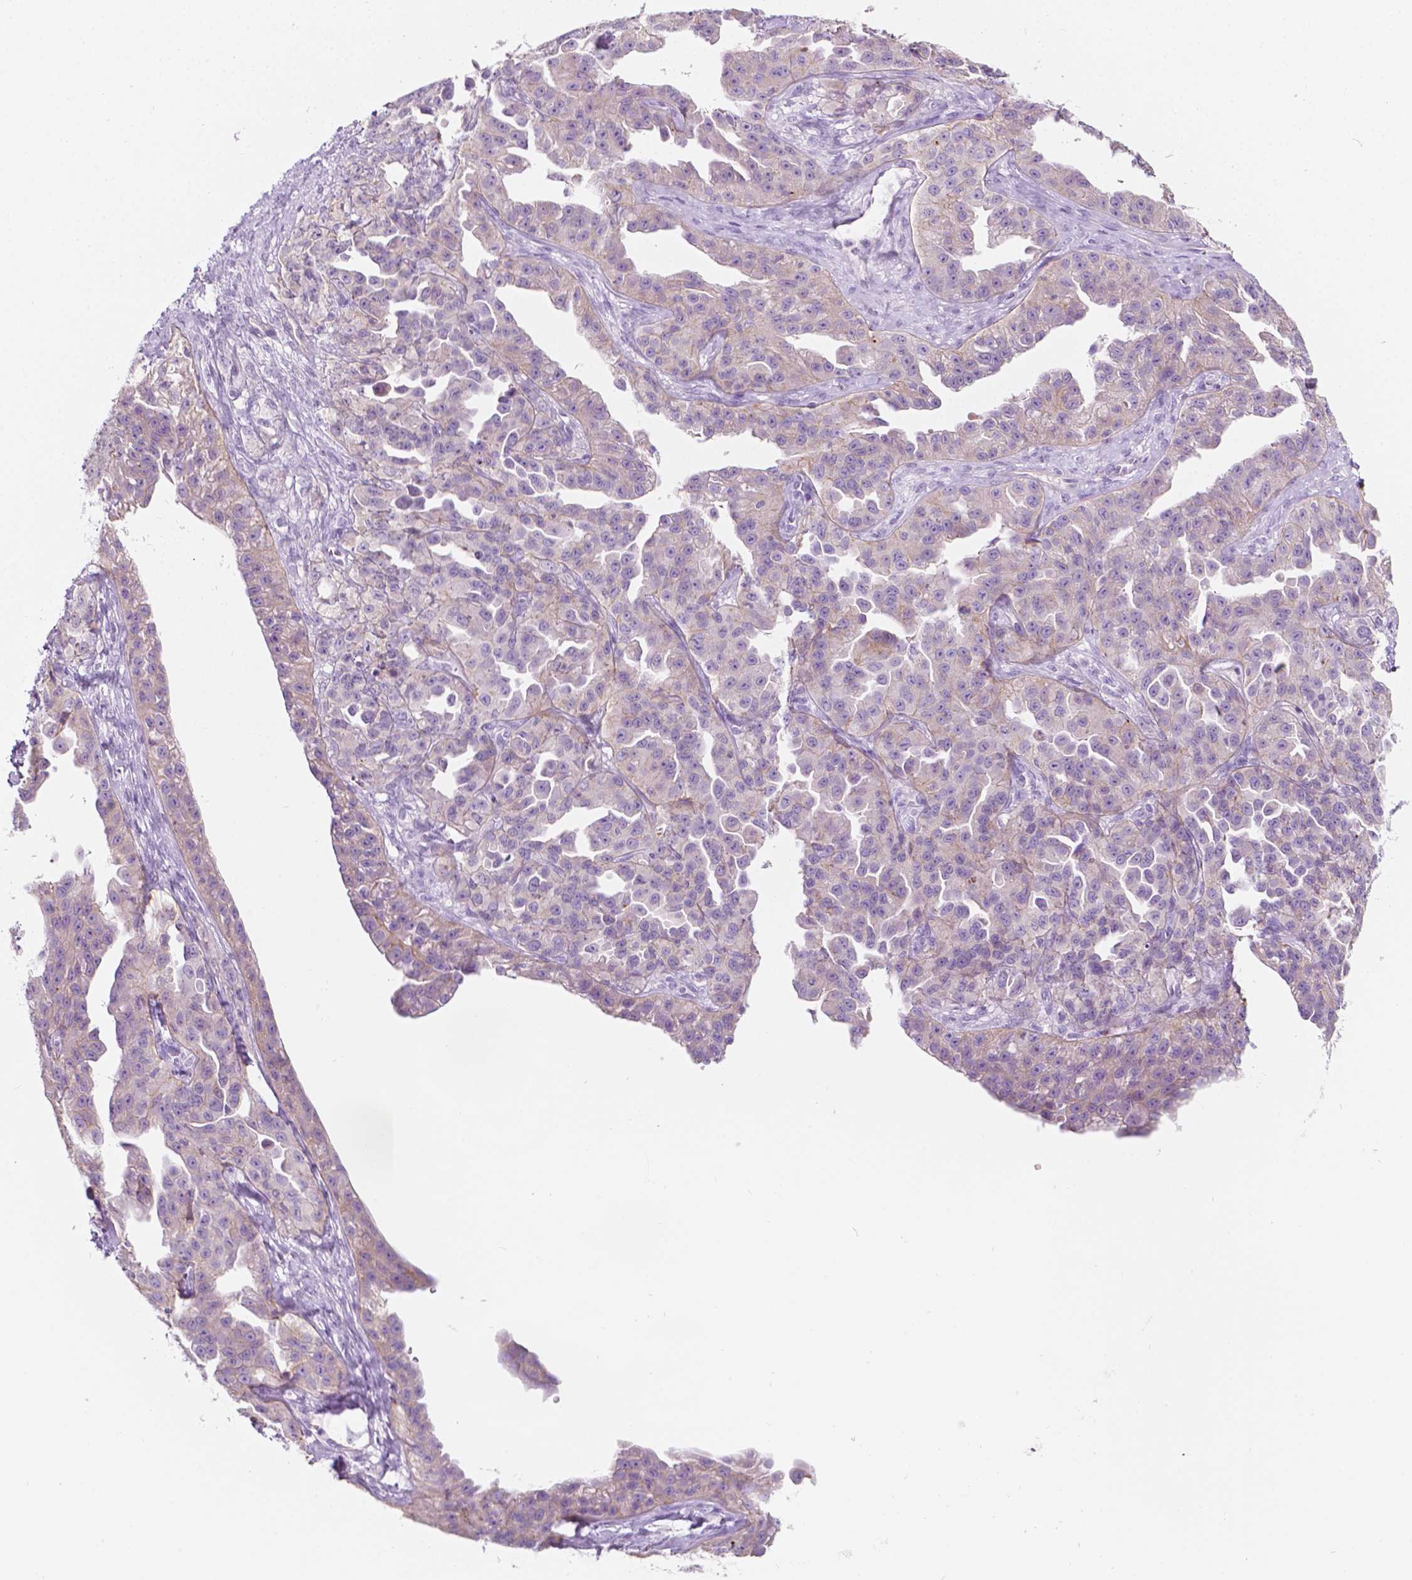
{"staining": {"intensity": "negative", "quantity": "none", "location": "none"}, "tissue": "ovarian cancer", "cell_type": "Tumor cells", "image_type": "cancer", "snomed": [{"axis": "morphology", "description": "Cystadenocarcinoma, serous, NOS"}, {"axis": "topography", "description": "Ovary"}], "caption": "IHC photomicrograph of ovarian cancer (serous cystadenocarcinoma) stained for a protein (brown), which reveals no staining in tumor cells.", "gene": "NOS1AP", "patient": {"sex": "female", "age": 75}}